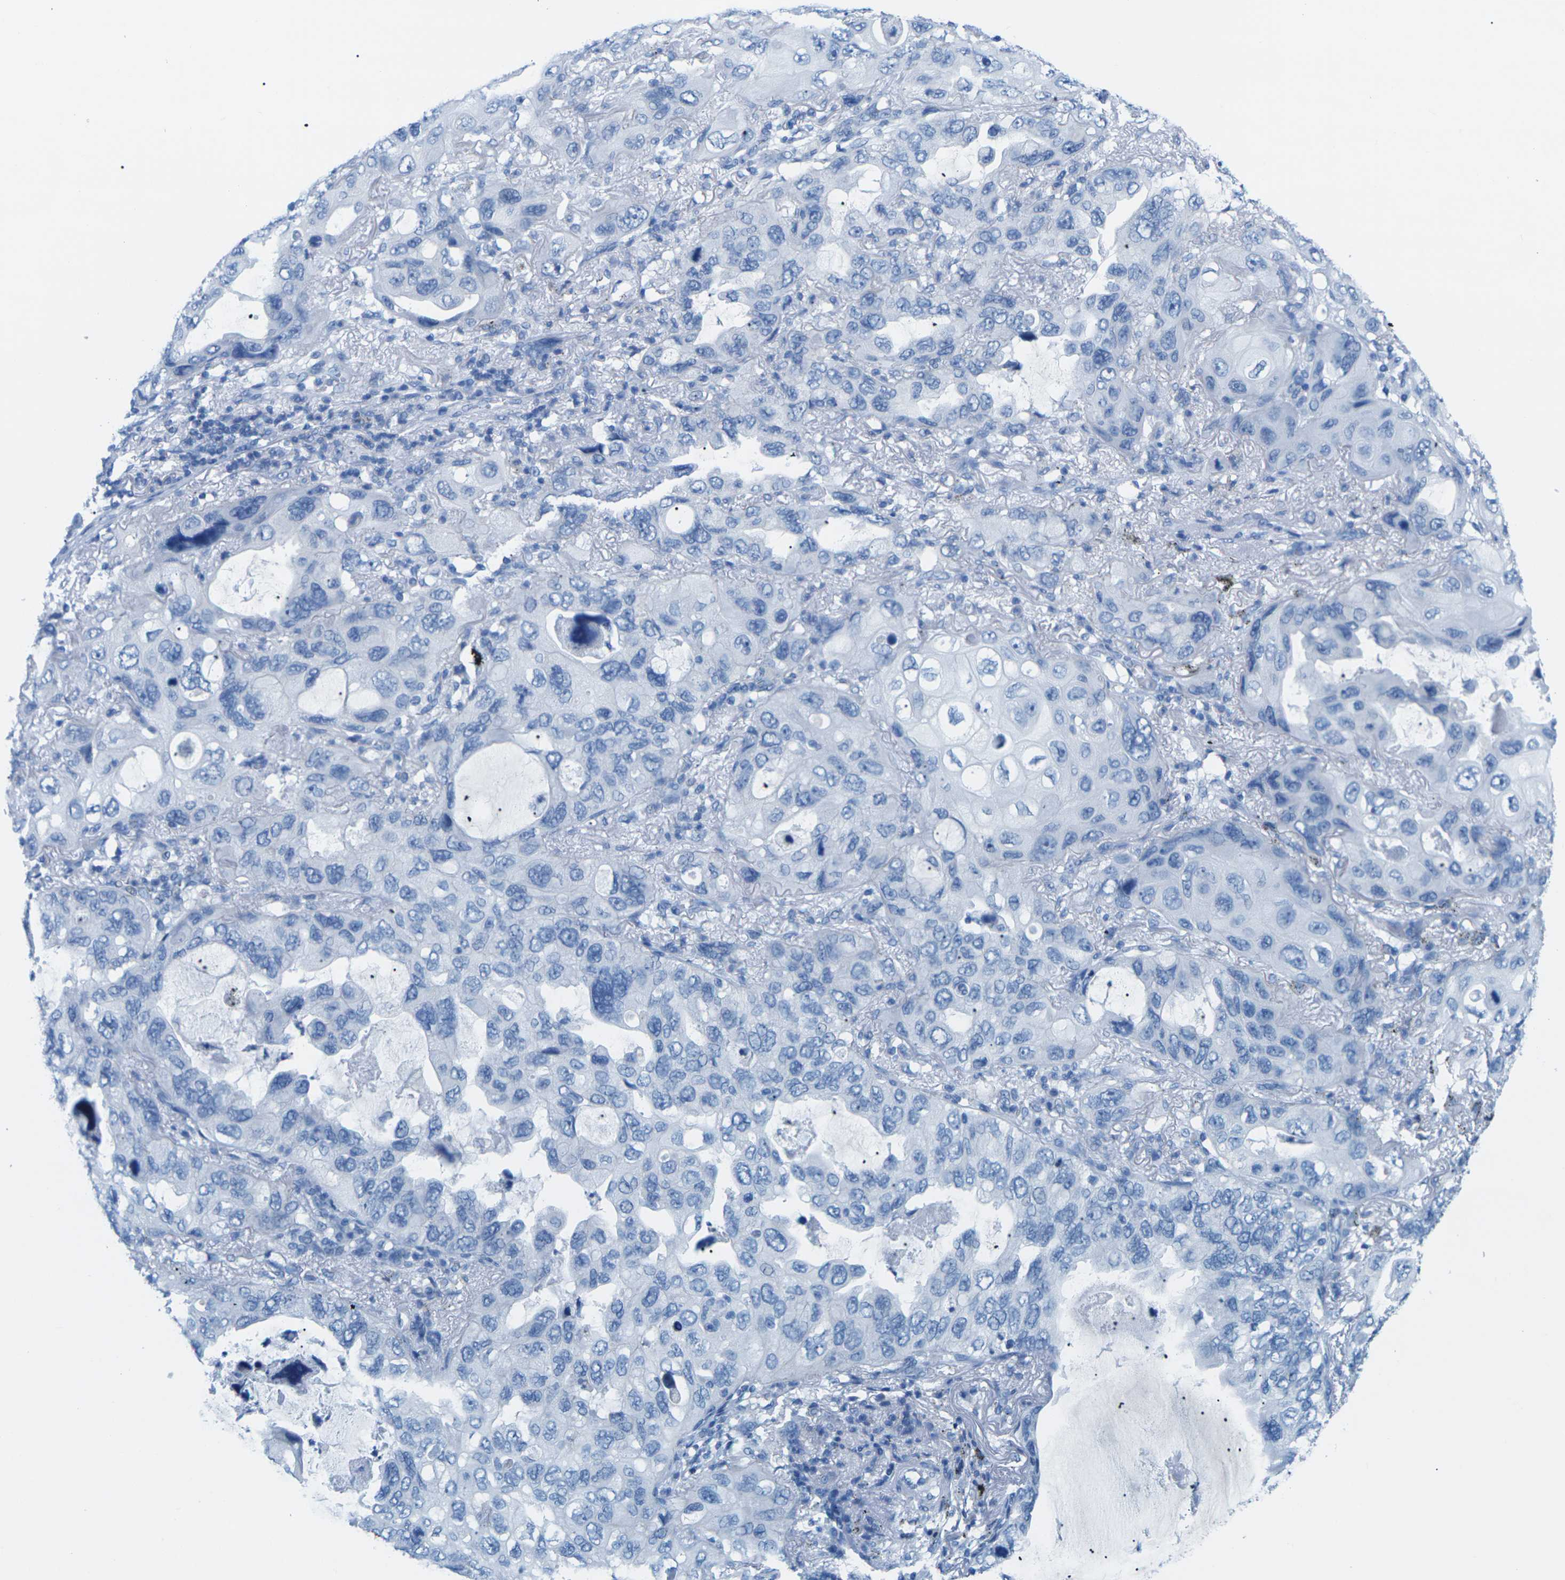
{"staining": {"intensity": "negative", "quantity": "none", "location": "none"}, "tissue": "lung cancer", "cell_type": "Tumor cells", "image_type": "cancer", "snomed": [{"axis": "morphology", "description": "Squamous cell carcinoma, NOS"}, {"axis": "topography", "description": "Lung"}], "caption": "Photomicrograph shows no protein expression in tumor cells of lung squamous cell carcinoma tissue.", "gene": "SLC12A1", "patient": {"sex": "female", "age": 73}}